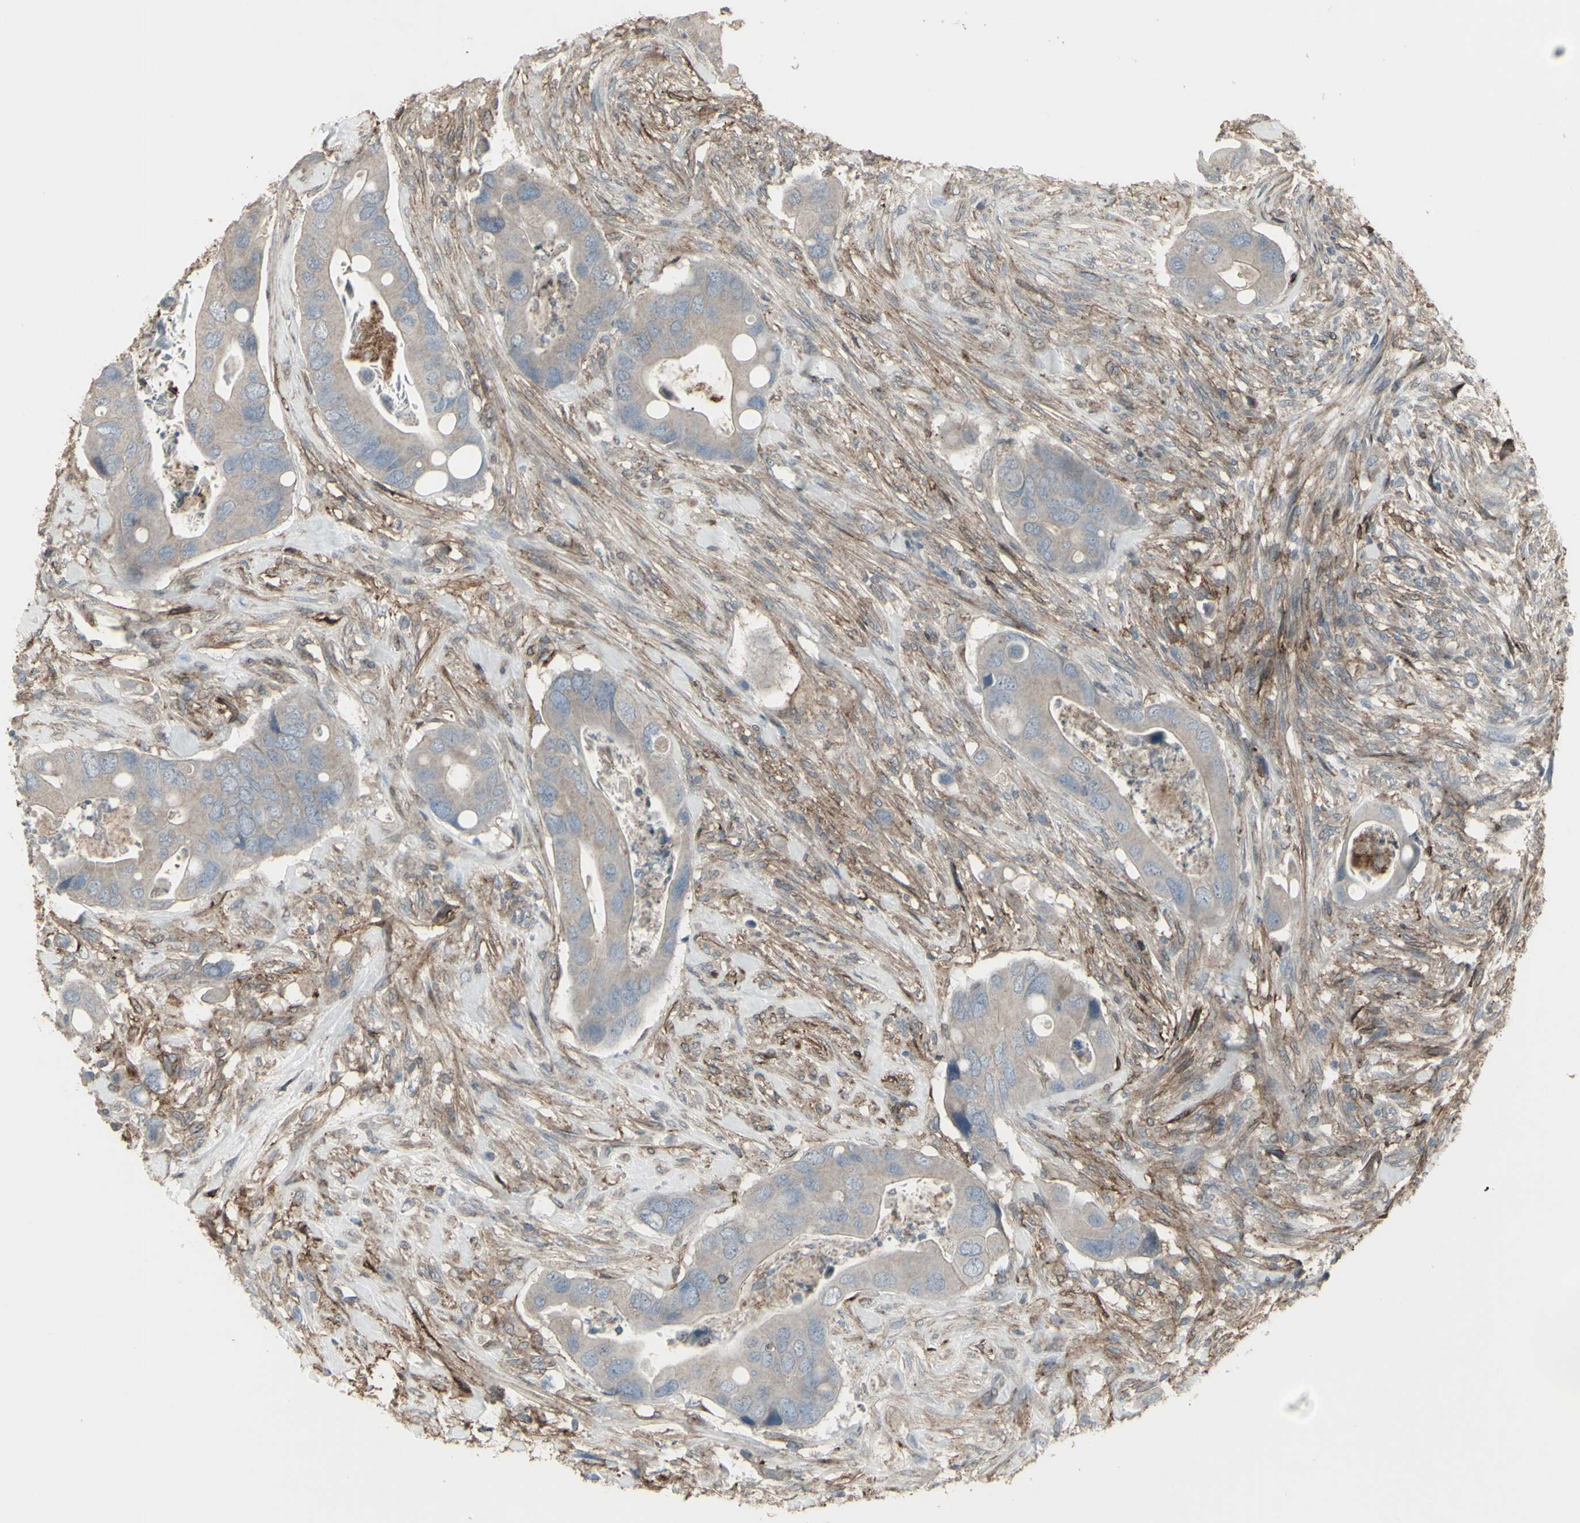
{"staining": {"intensity": "weak", "quantity": ">75%", "location": "cytoplasmic/membranous"}, "tissue": "colorectal cancer", "cell_type": "Tumor cells", "image_type": "cancer", "snomed": [{"axis": "morphology", "description": "Adenocarcinoma, NOS"}, {"axis": "topography", "description": "Rectum"}], "caption": "This image shows colorectal adenocarcinoma stained with immunohistochemistry to label a protein in brown. The cytoplasmic/membranous of tumor cells show weak positivity for the protein. Nuclei are counter-stained blue.", "gene": "SMO", "patient": {"sex": "female", "age": 57}}